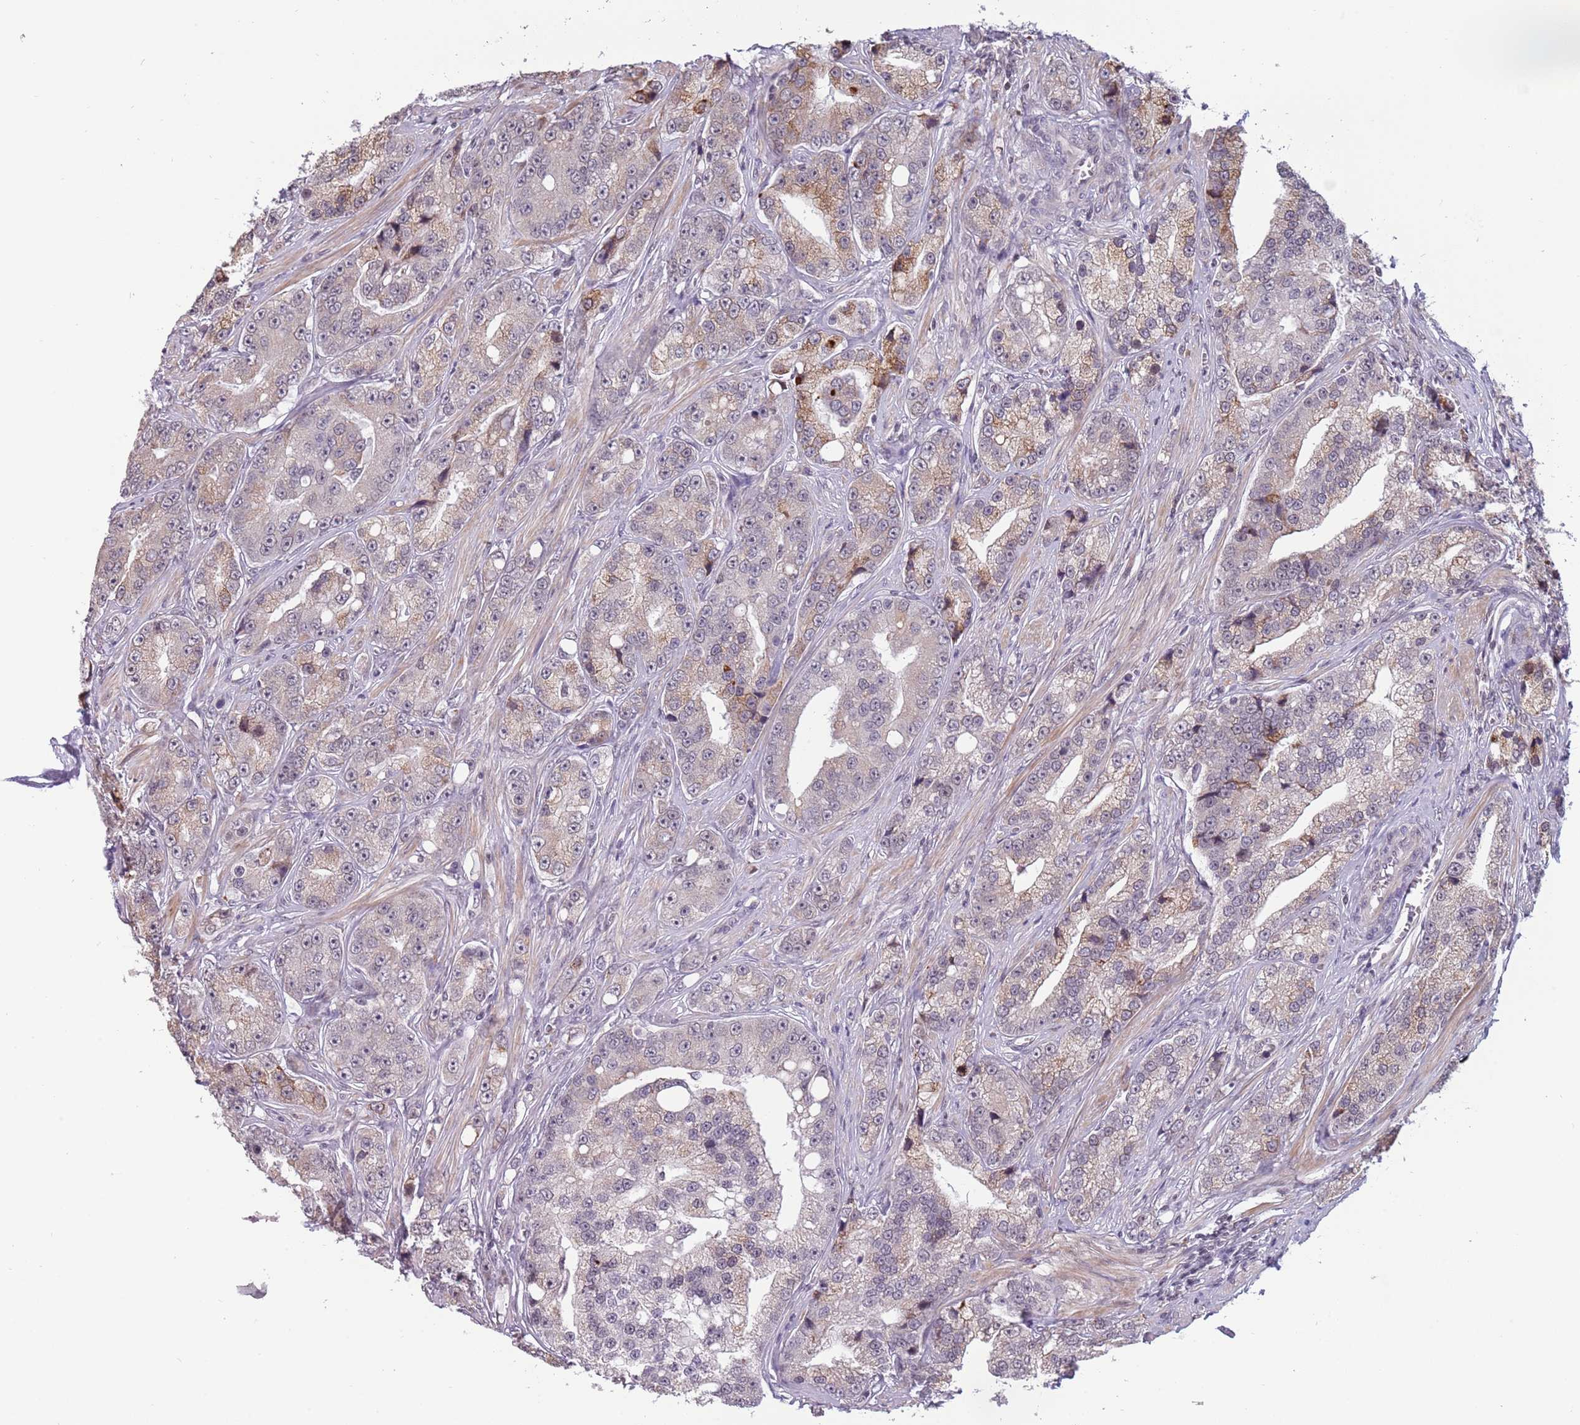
{"staining": {"intensity": "weak", "quantity": "<25%", "location": "cytoplasmic/membranous"}, "tissue": "prostate cancer", "cell_type": "Tumor cells", "image_type": "cancer", "snomed": [{"axis": "morphology", "description": "Adenocarcinoma, High grade"}, {"axis": "topography", "description": "Prostate"}], "caption": "Immunohistochemistry (IHC) image of neoplastic tissue: human prostate adenocarcinoma (high-grade) stained with DAB (3,3'-diaminobenzidine) demonstrates no significant protein staining in tumor cells. The staining is performed using DAB brown chromogen with nuclei counter-stained in using hematoxylin.", "gene": "BARD1", "patient": {"sex": "male", "age": 74}}